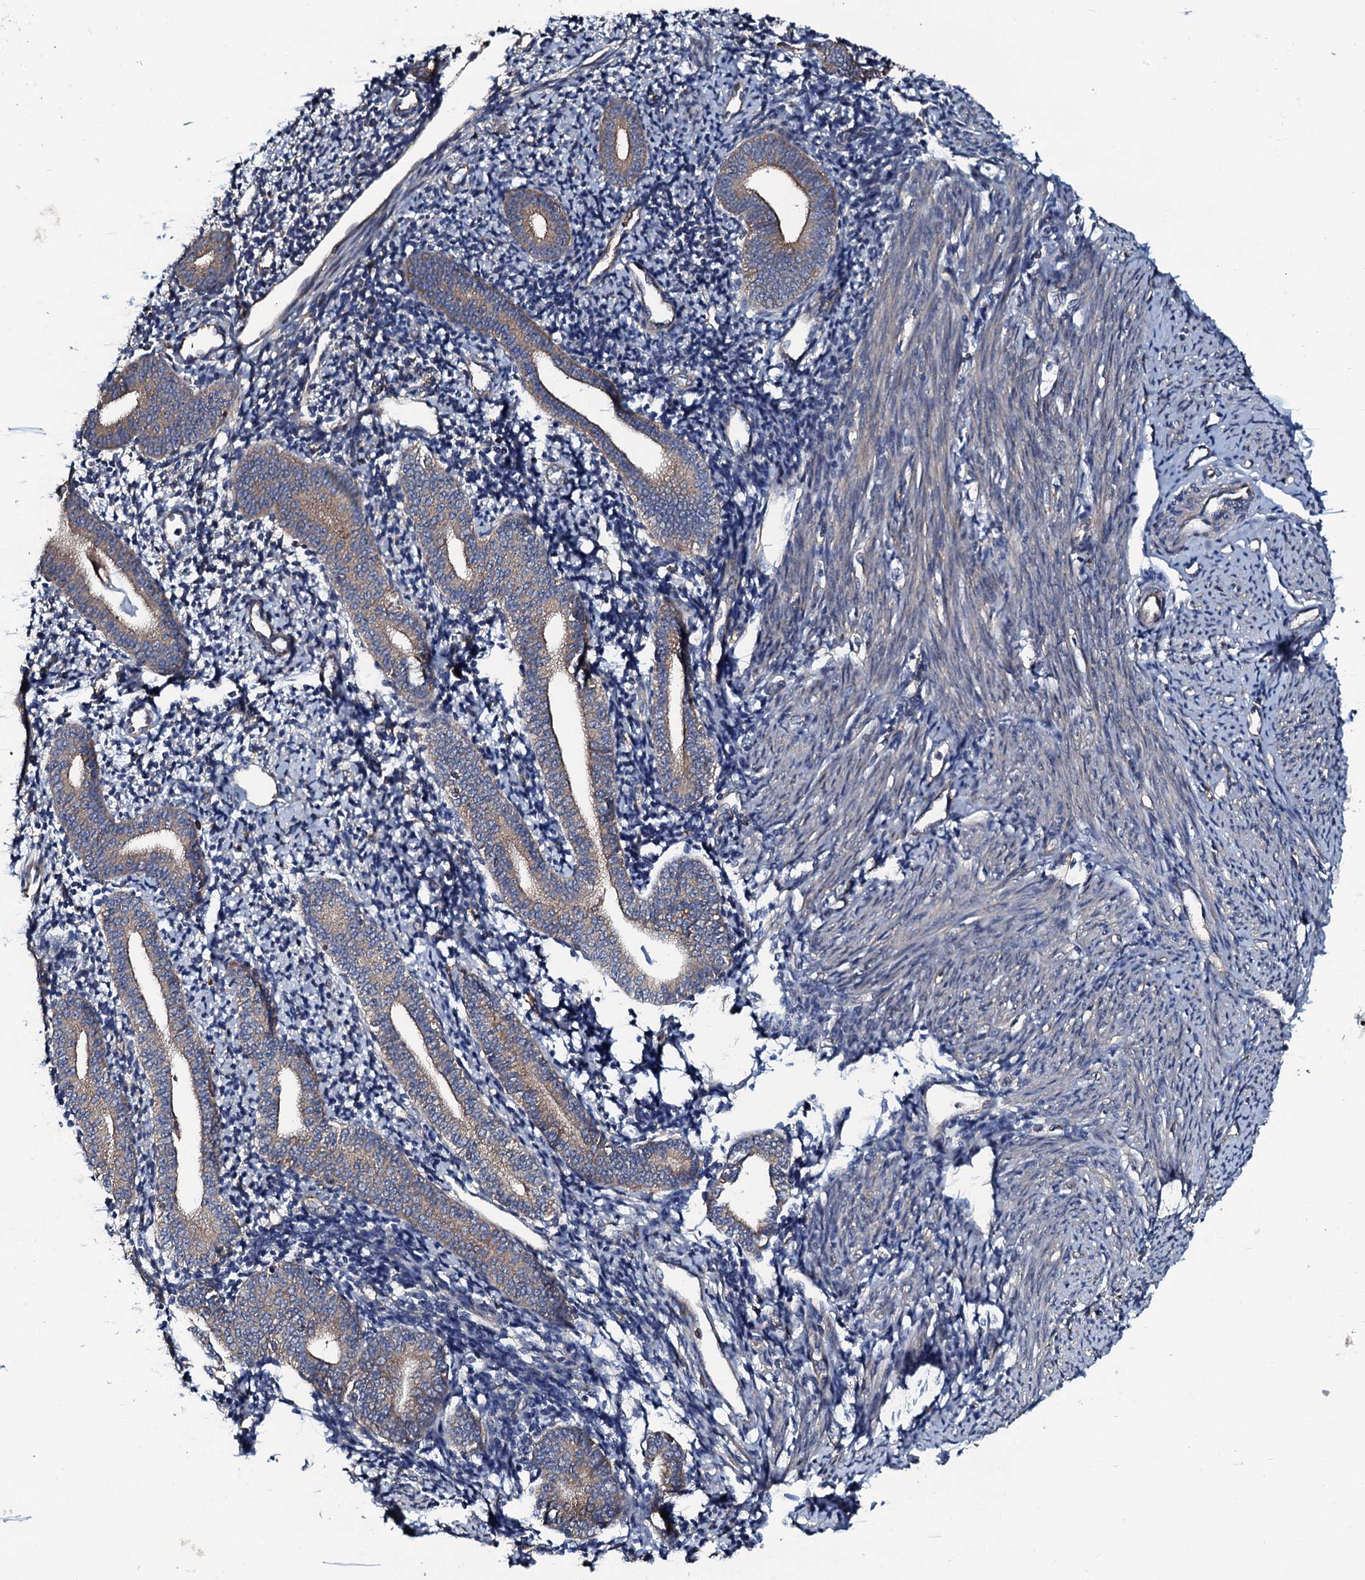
{"staining": {"intensity": "weak", "quantity": "<25%", "location": "cytoplasmic/membranous"}, "tissue": "endometrium", "cell_type": "Cells in endometrial stroma", "image_type": "normal", "snomed": [{"axis": "morphology", "description": "Normal tissue, NOS"}, {"axis": "topography", "description": "Endometrium"}], "caption": "The micrograph shows no significant staining in cells in endometrial stroma of endometrium.", "gene": "USPL1", "patient": {"sex": "female", "age": 56}}